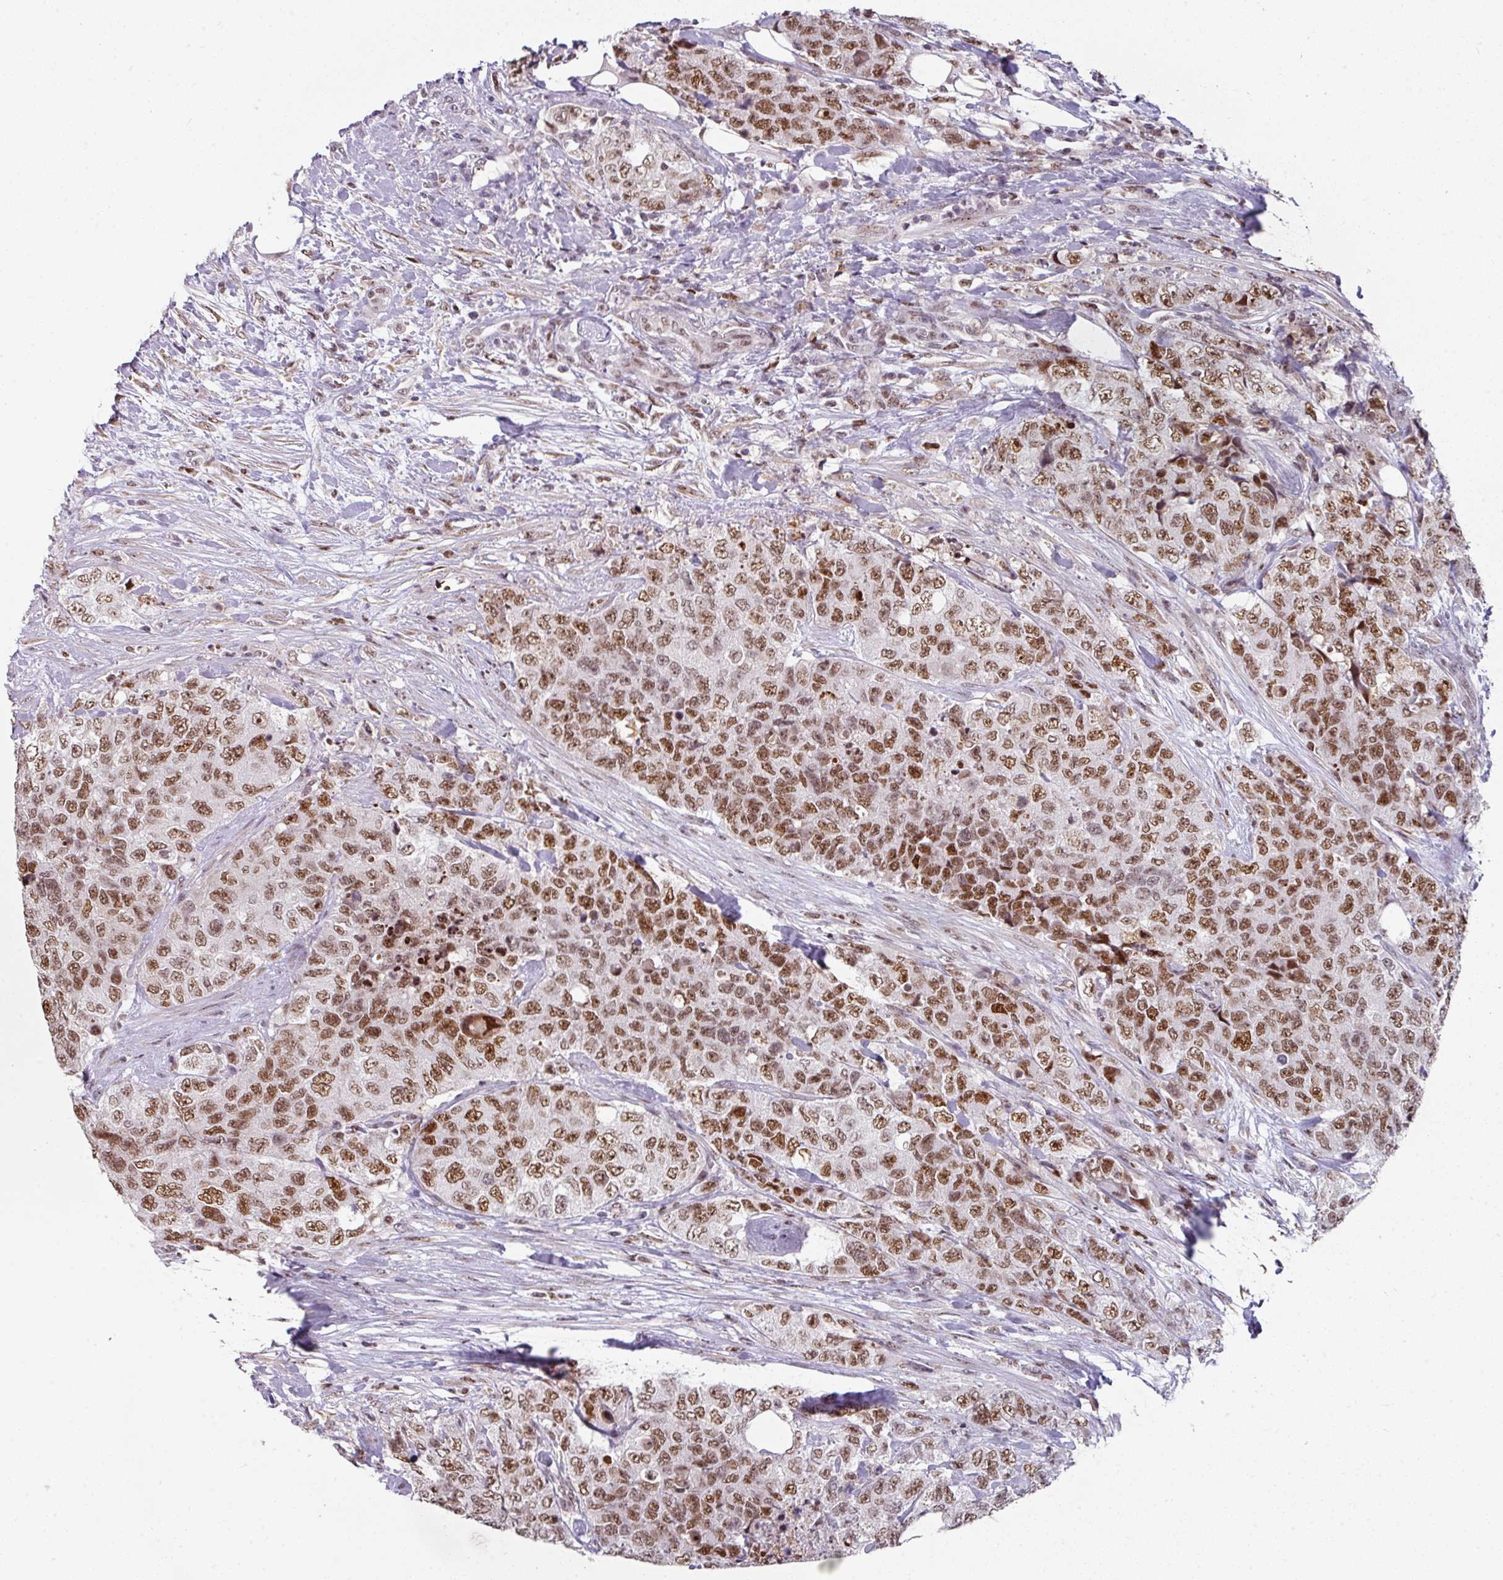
{"staining": {"intensity": "moderate", "quantity": ">75%", "location": "nuclear"}, "tissue": "urothelial cancer", "cell_type": "Tumor cells", "image_type": "cancer", "snomed": [{"axis": "morphology", "description": "Urothelial carcinoma, High grade"}, {"axis": "topography", "description": "Urinary bladder"}], "caption": "This is an image of immunohistochemistry staining of urothelial cancer, which shows moderate staining in the nuclear of tumor cells.", "gene": "RAD50", "patient": {"sex": "female", "age": 78}}